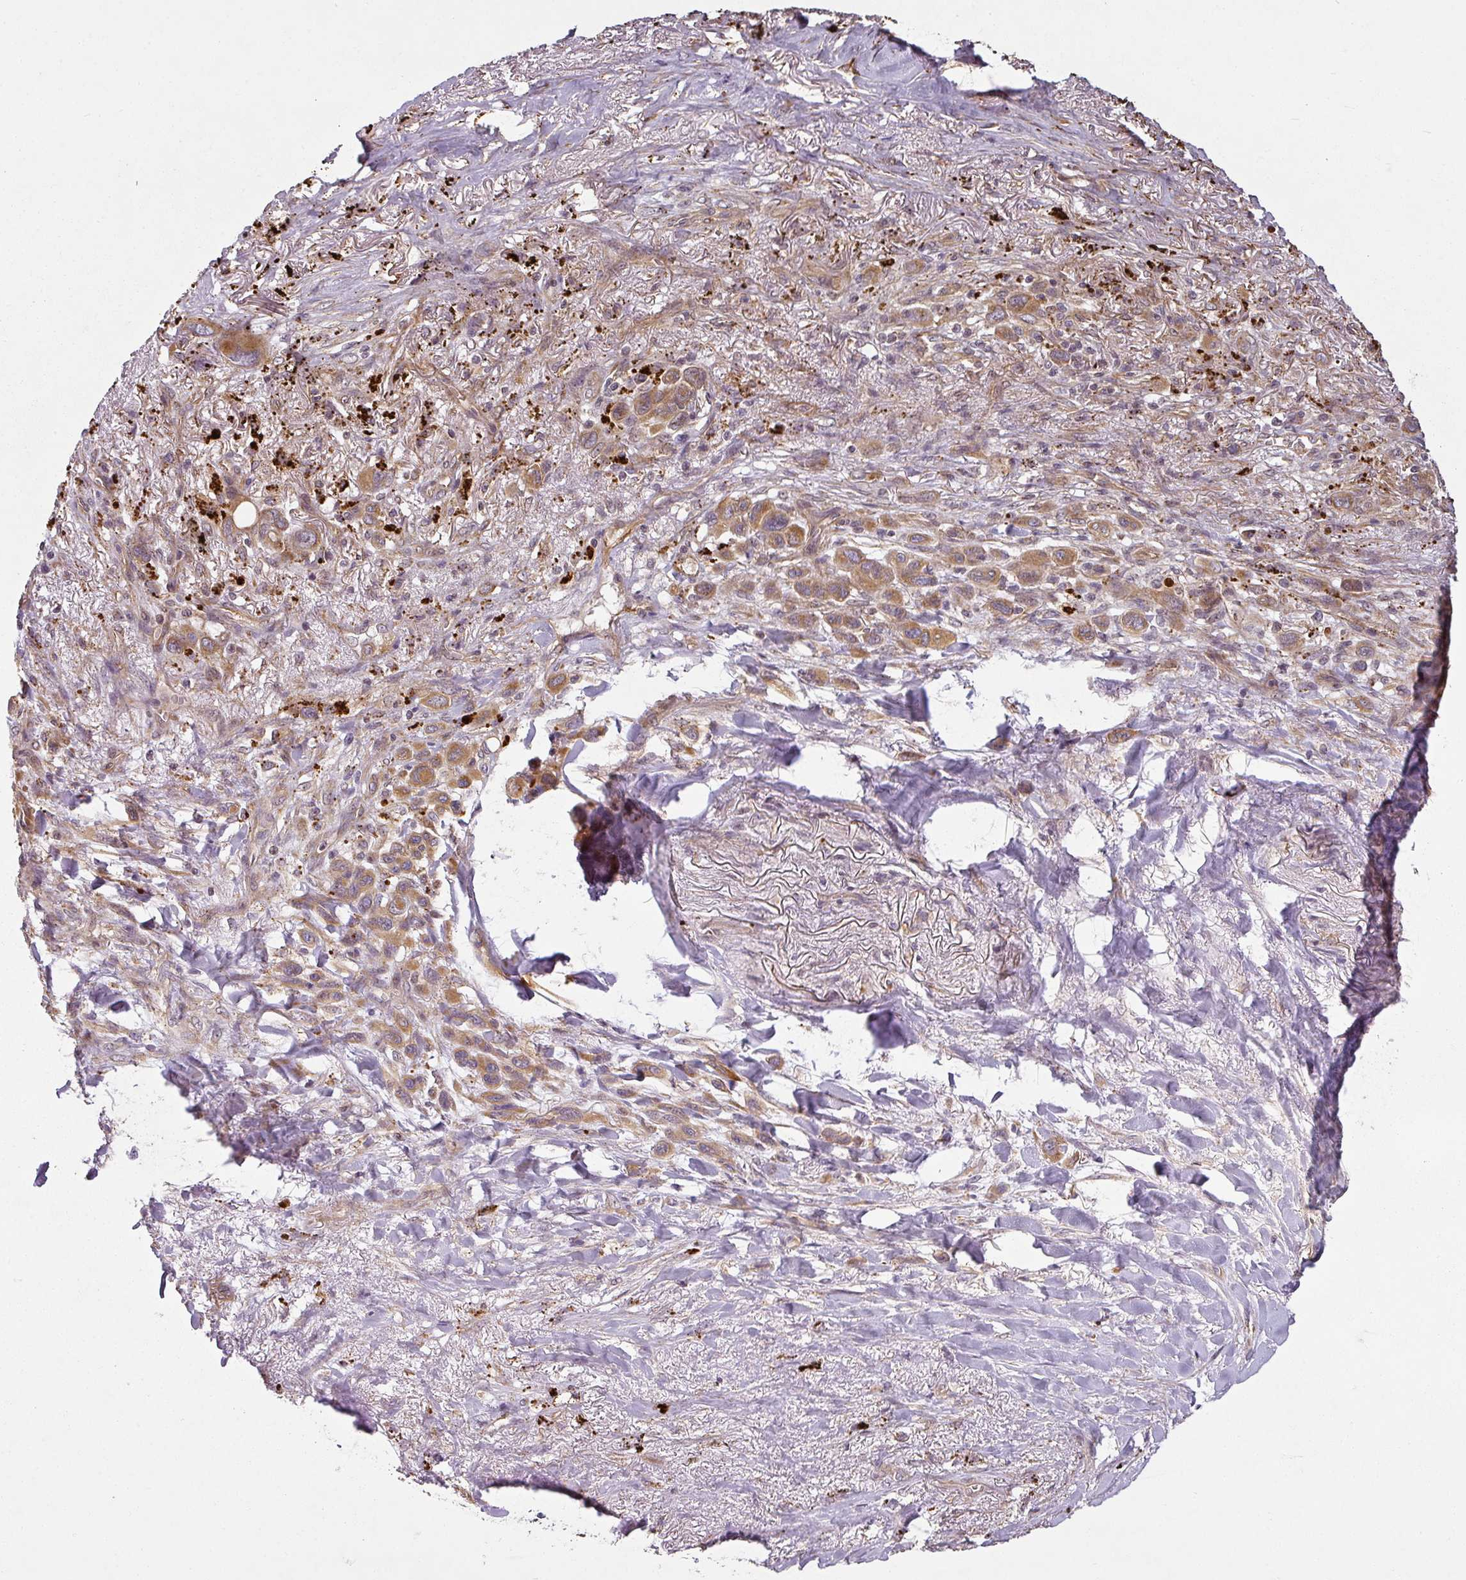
{"staining": {"intensity": "moderate", "quantity": ">75%", "location": "cytoplasmic/membranous"}, "tissue": "melanoma", "cell_type": "Tumor cells", "image_type": "cancer", "snomed": [{"axis": "morphology", "description": "Malignant melanoma, Metastatic site"}, {"axis": "topography", "description": "Lung"}], "caption": "Immunohistochemical staining of malignant melanoma (metastatic site) shows medium levels of moderate cytoplasmic/membranous protein staining in approximately >75% of tumor cells. (Brightfield microscopy of DAB IHC at high magnification).", "gene": "DIMT1", "patient": {"sex": "male", "age": 48}}